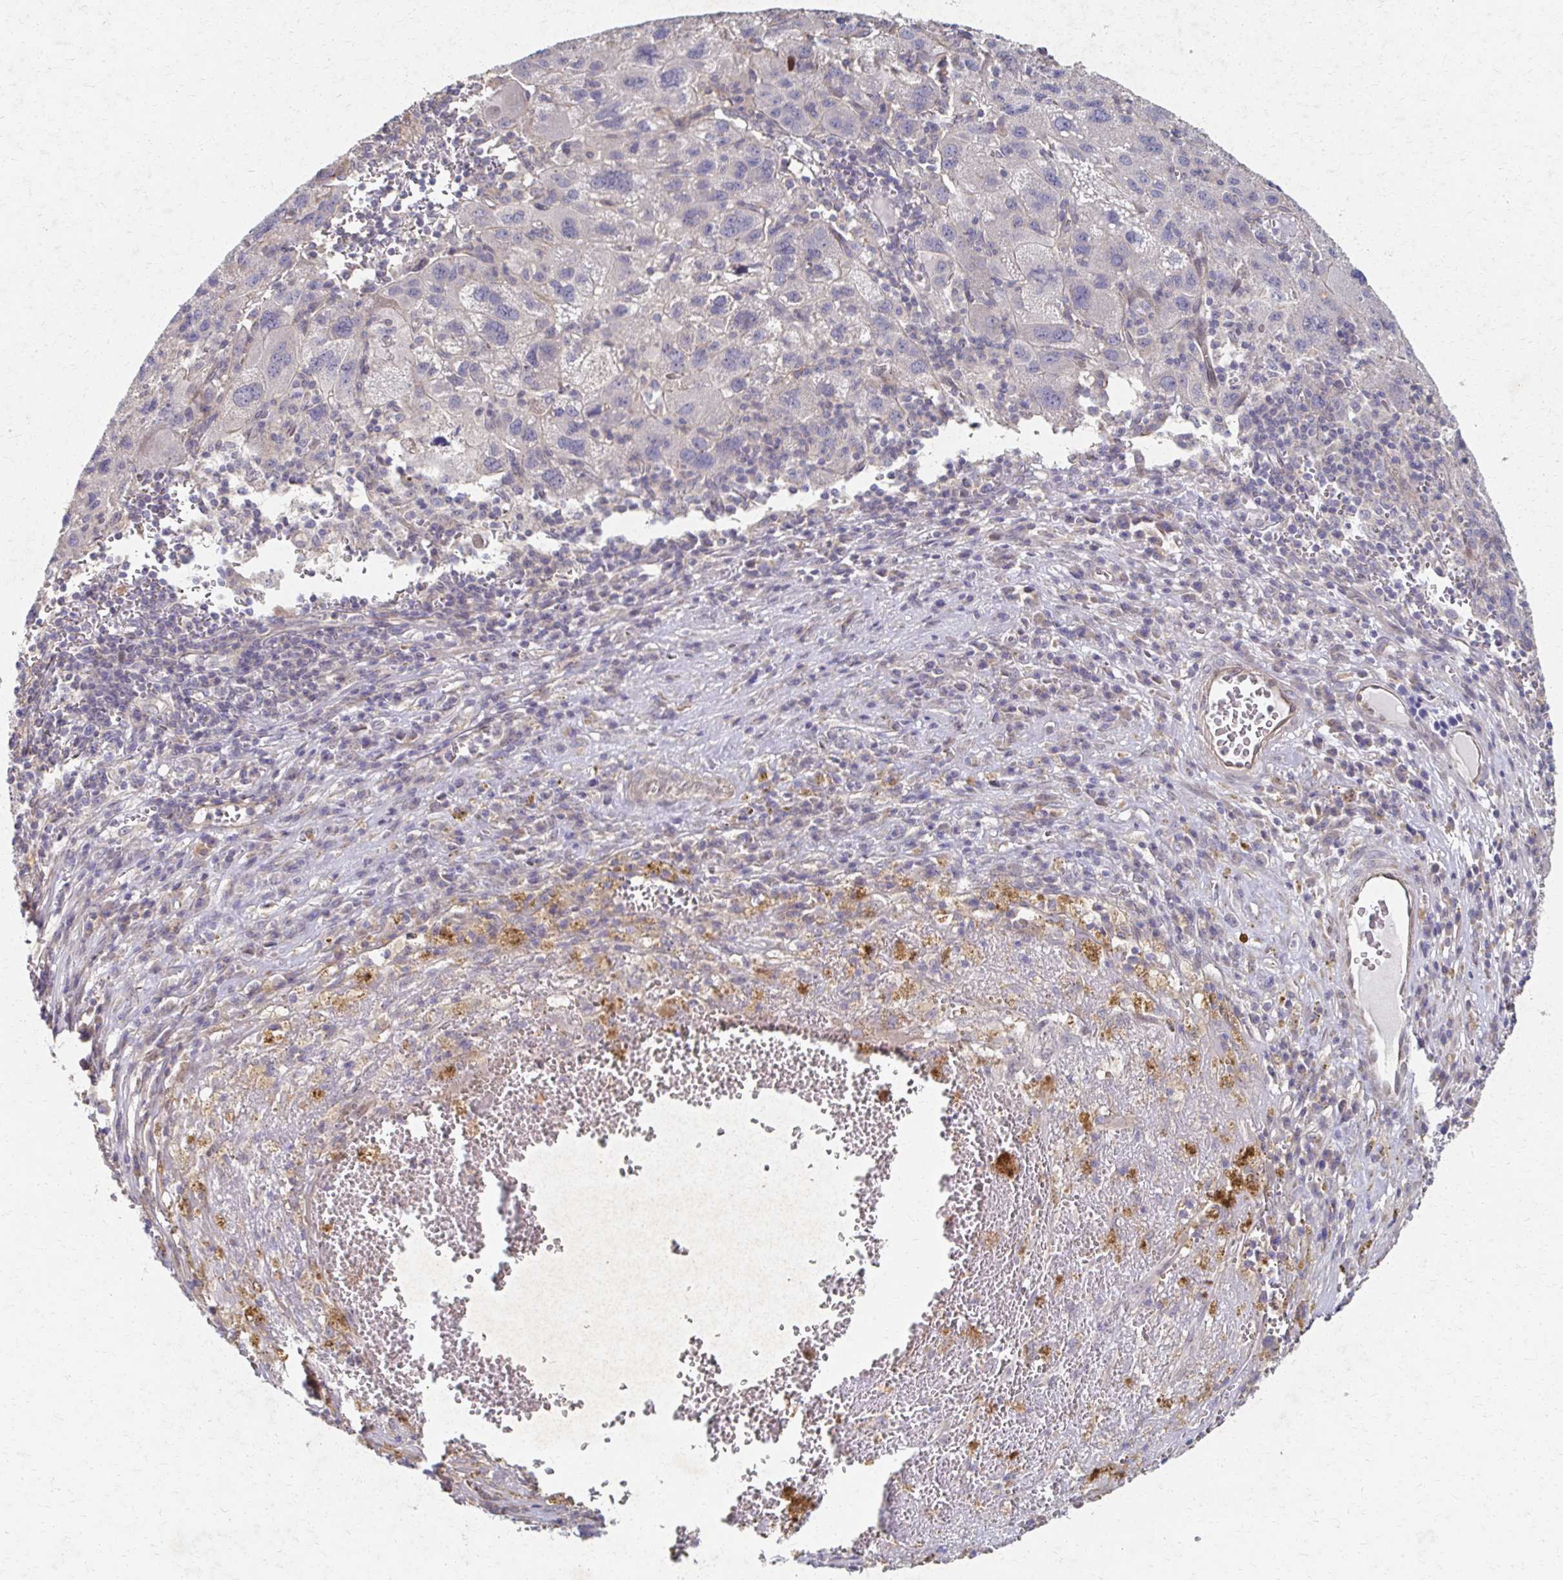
{"staining": {"intensity": "negative", "quantity": "none", "location": "none"}, "tissue": "liver cancer", "cell_type": "Tumor cells", "image_type": "cancer", "snomed": [{"axis": "morphology", "description": "Carcinoma, Hepatocellular, NOS"}, {"axis": "topography", "description": "Liver"}], "caption": "A high-resolution photomicrograph shows immunohistochemistry (IHC) staining of hepatocellular carcinoma (liver), which exhibits no significant positivity in tumor cells.", "gene": "EOLA2", "patient": {"sex": "female", "age": 77}}